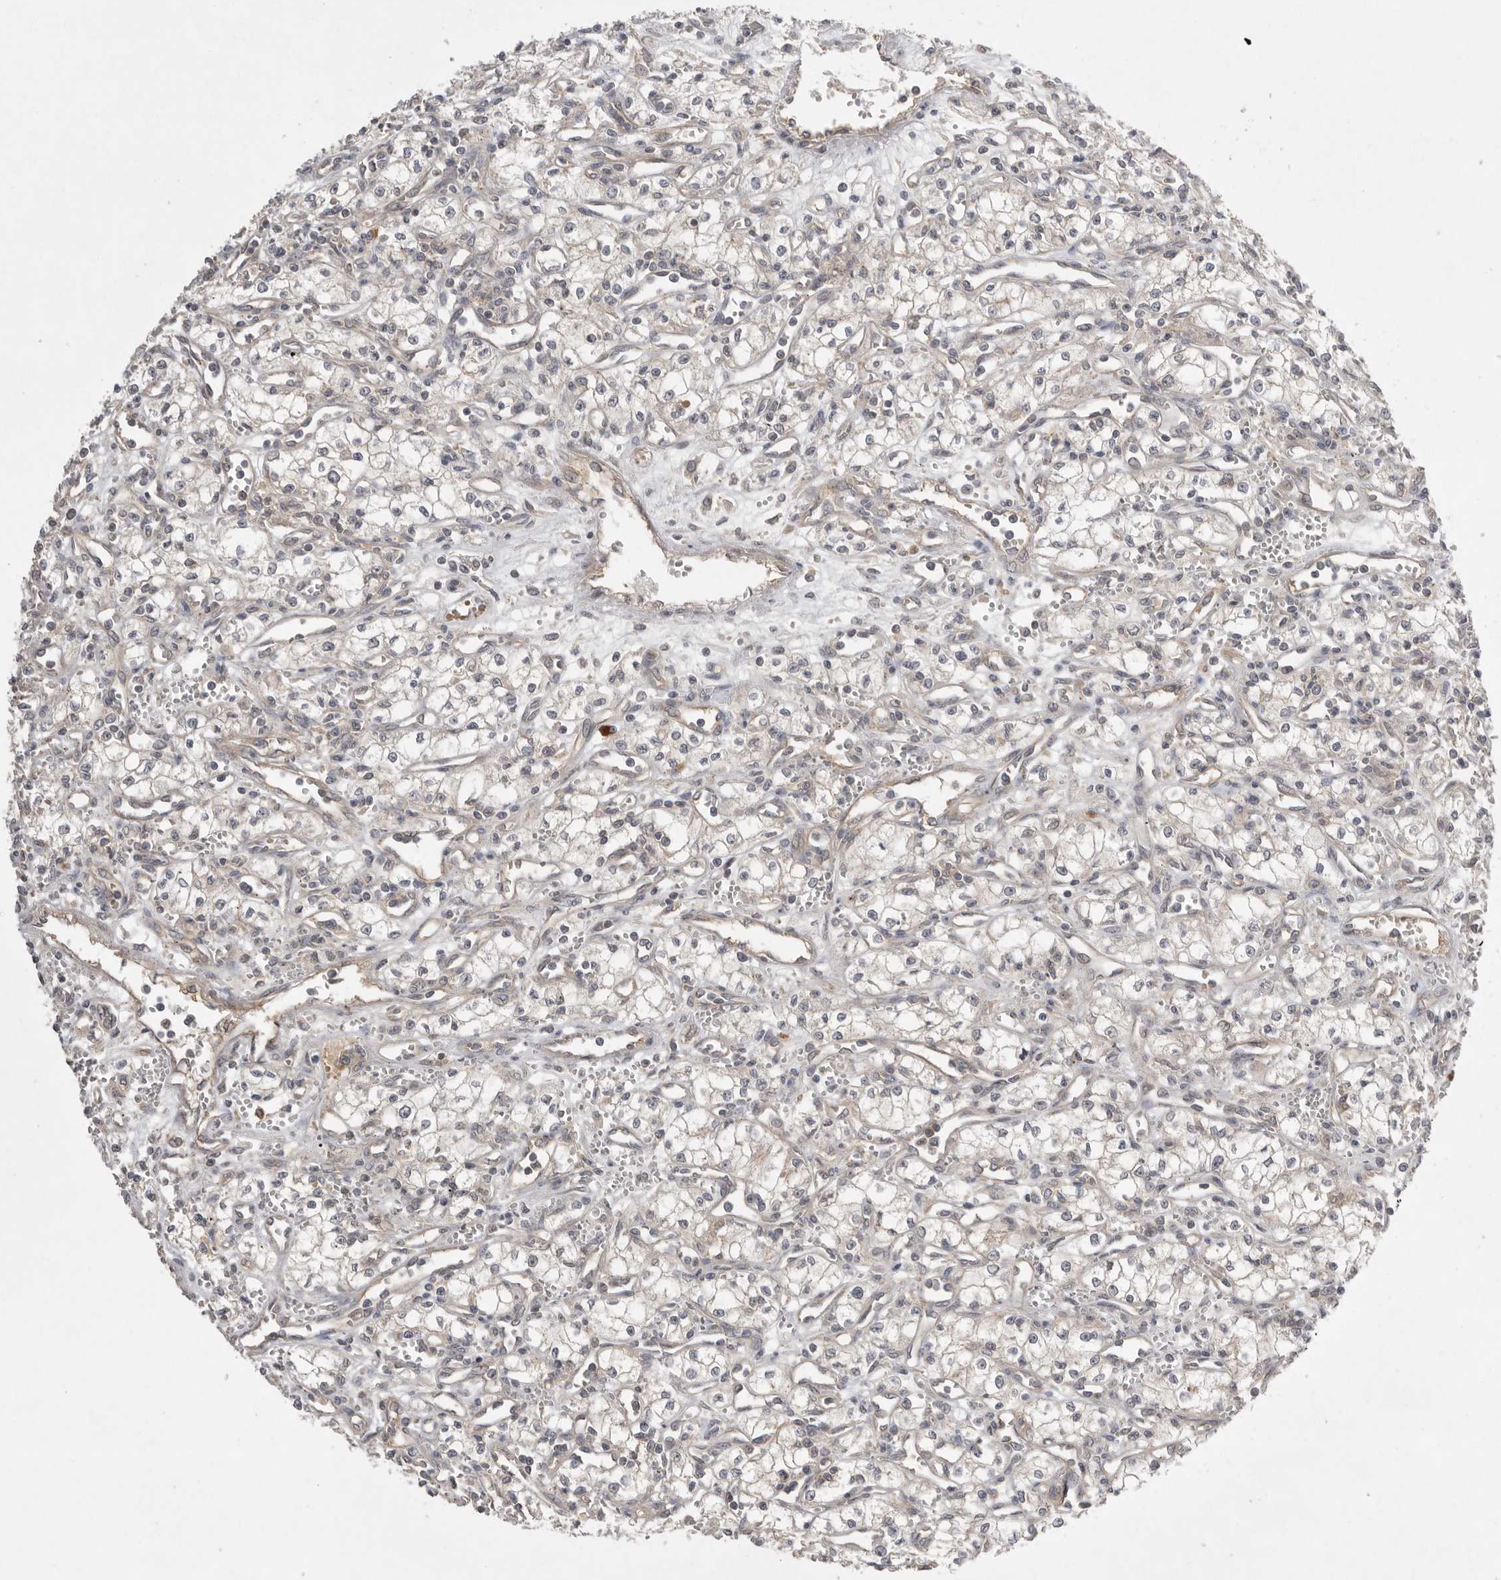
{"staining": {"intensity": "negative", "quantity": "none", "location": "none"}, "tissue": "renal cancer", "cell_type": "Tumor cells", "image_type": "cancer", "snomed": [{"axis": "morphology", "description": "Adenocarcinoma, NOS"}, {"axis": "topography", "description": "Kidney"}], "caption": "Immunohistochemical staining of adenocarcinoma (renal) exhibits no significant staining in tumor cells.", "gene": "NRCAM", "patient": {"sex": "male", "age": 59}}